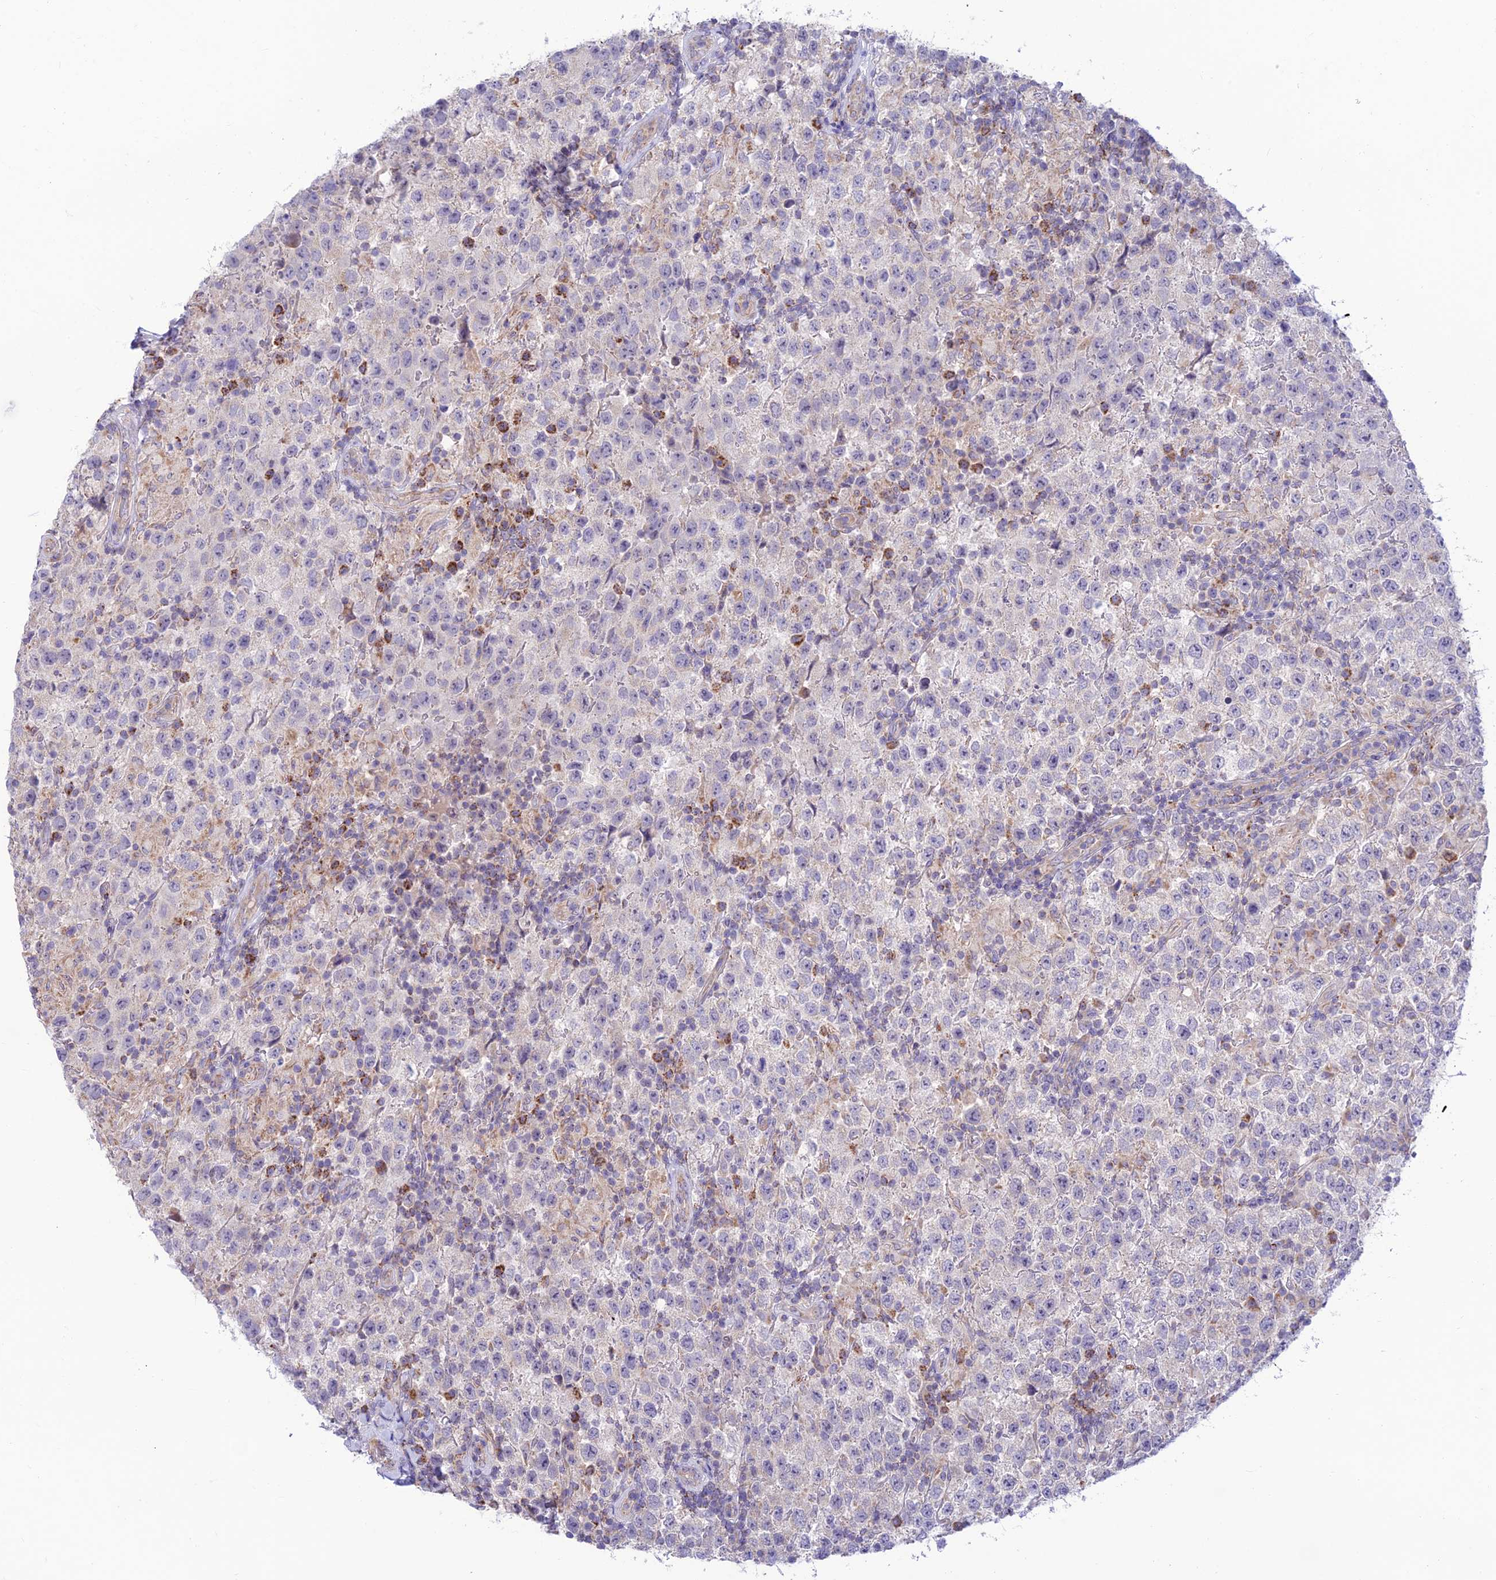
{"staining": {"intensity": "negative", "quantity": "none", "location": "none"}, "tissue": "testis cancer", "cell_type": "Tumor cells", "image_type": "cancer", "snomed": [{"axis": "morphology", "description": "Seminoma, NOS"}, {"axis": "morphology", "description": "Carcinoma, Embryonal, NOS"}, {"axis": "topography", "description": "Testis"}], "caption": "Photomicrograph shows no significant protein positivity in tumor cells of testis cancer (seminoma).", "gene": "FAM186B", "patient": {"sex": "male", "age": 41}}